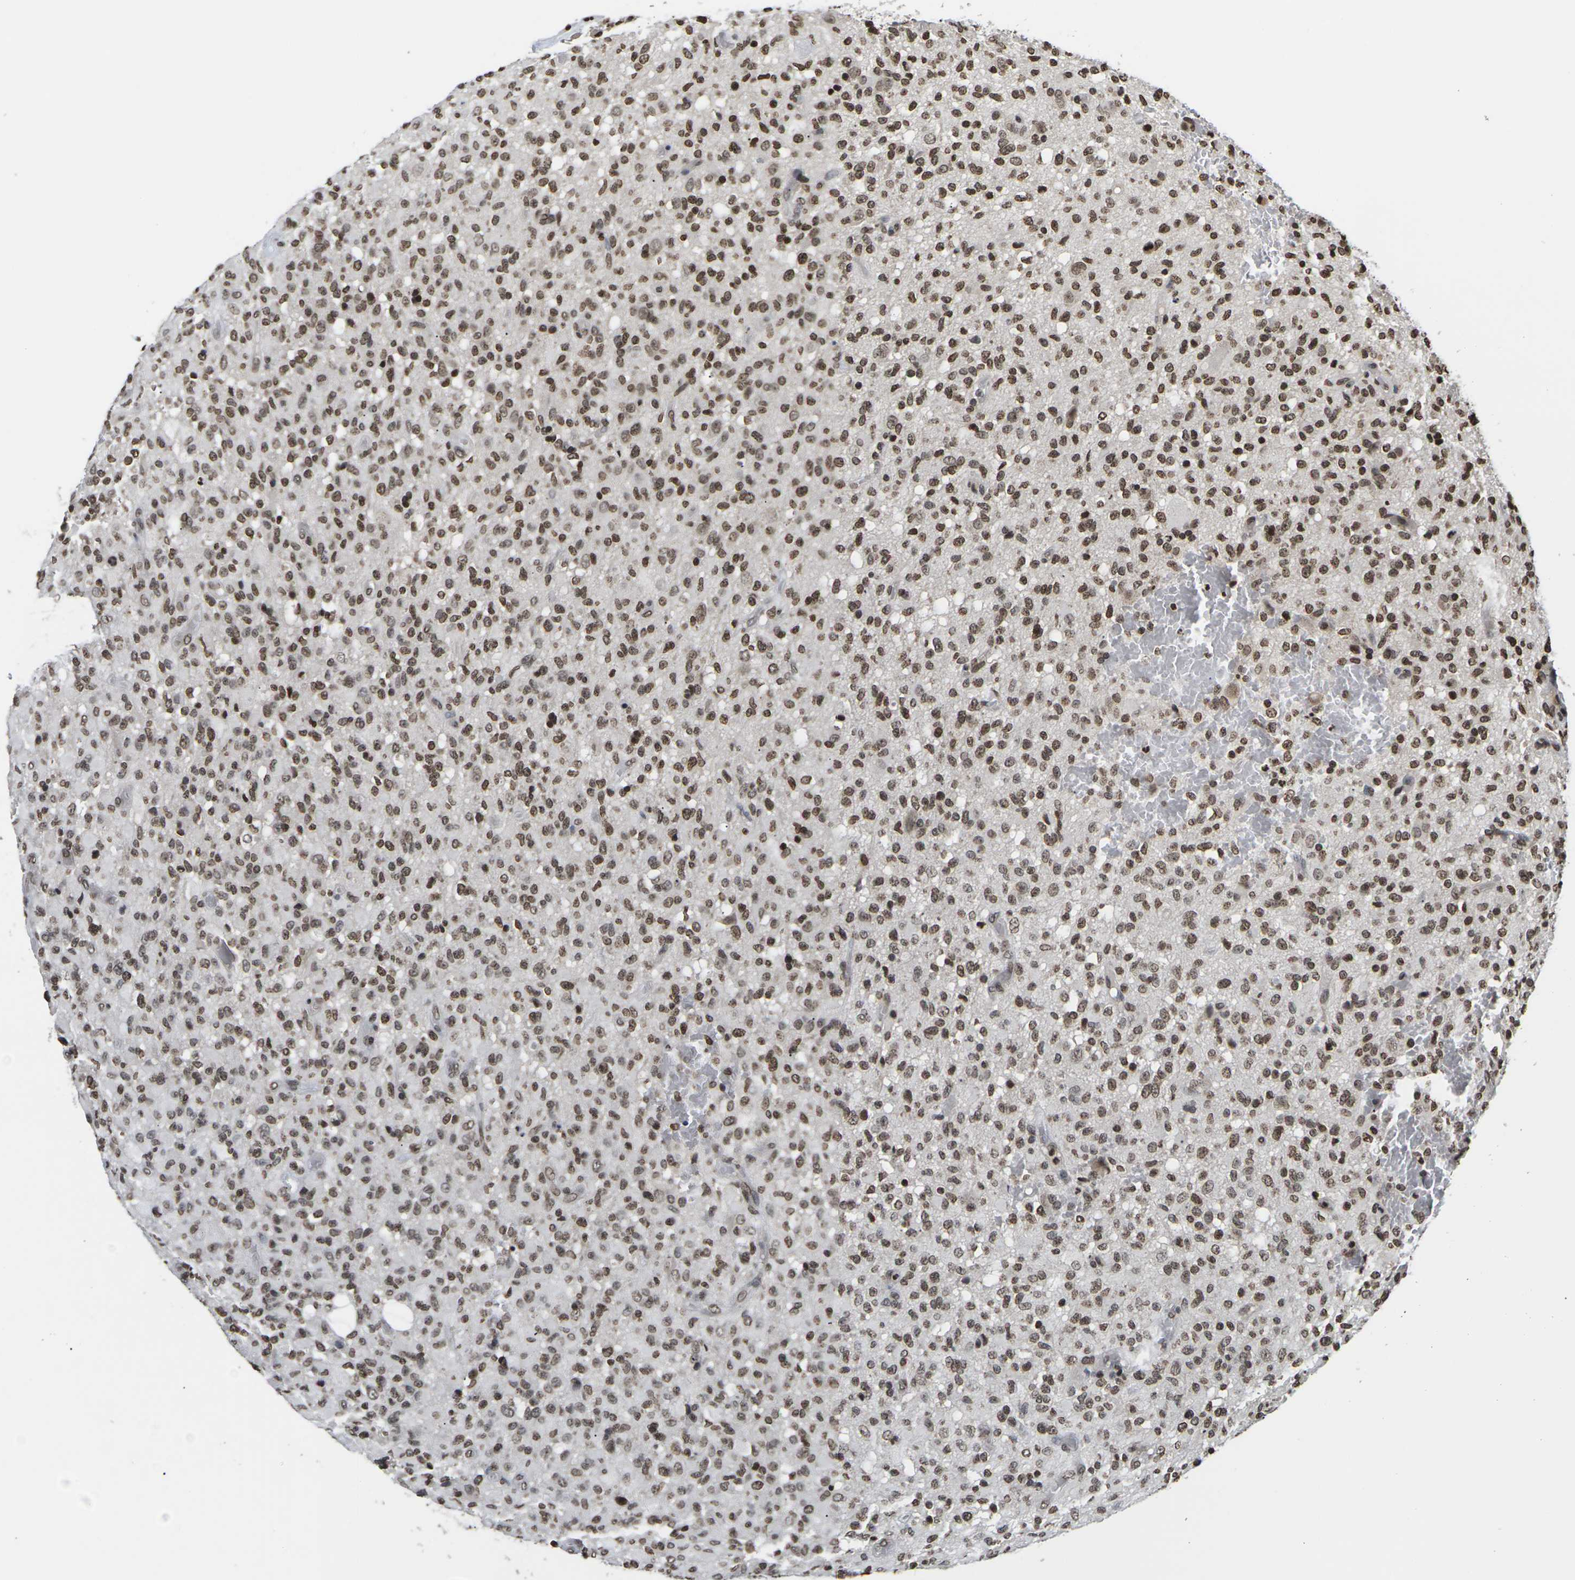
{"staining": {"intensity": "strong", "quantity": ">75%", "location": "nuclear"}, "tissue": "glioma", "cell_type": "Tumor cells", "image_type": "cancer", "snomed": [{"axis": "morphology", "description": "Glioma, malignant, High grade"}, {"axis": "topography", "description": "Brain"}], "caption": "Protein staining shows strong nuclear positivity in approximately >75% of tumor cells in glioma.", "gene": "ETV5", "patient": {"sex": "male", "age": 71}}